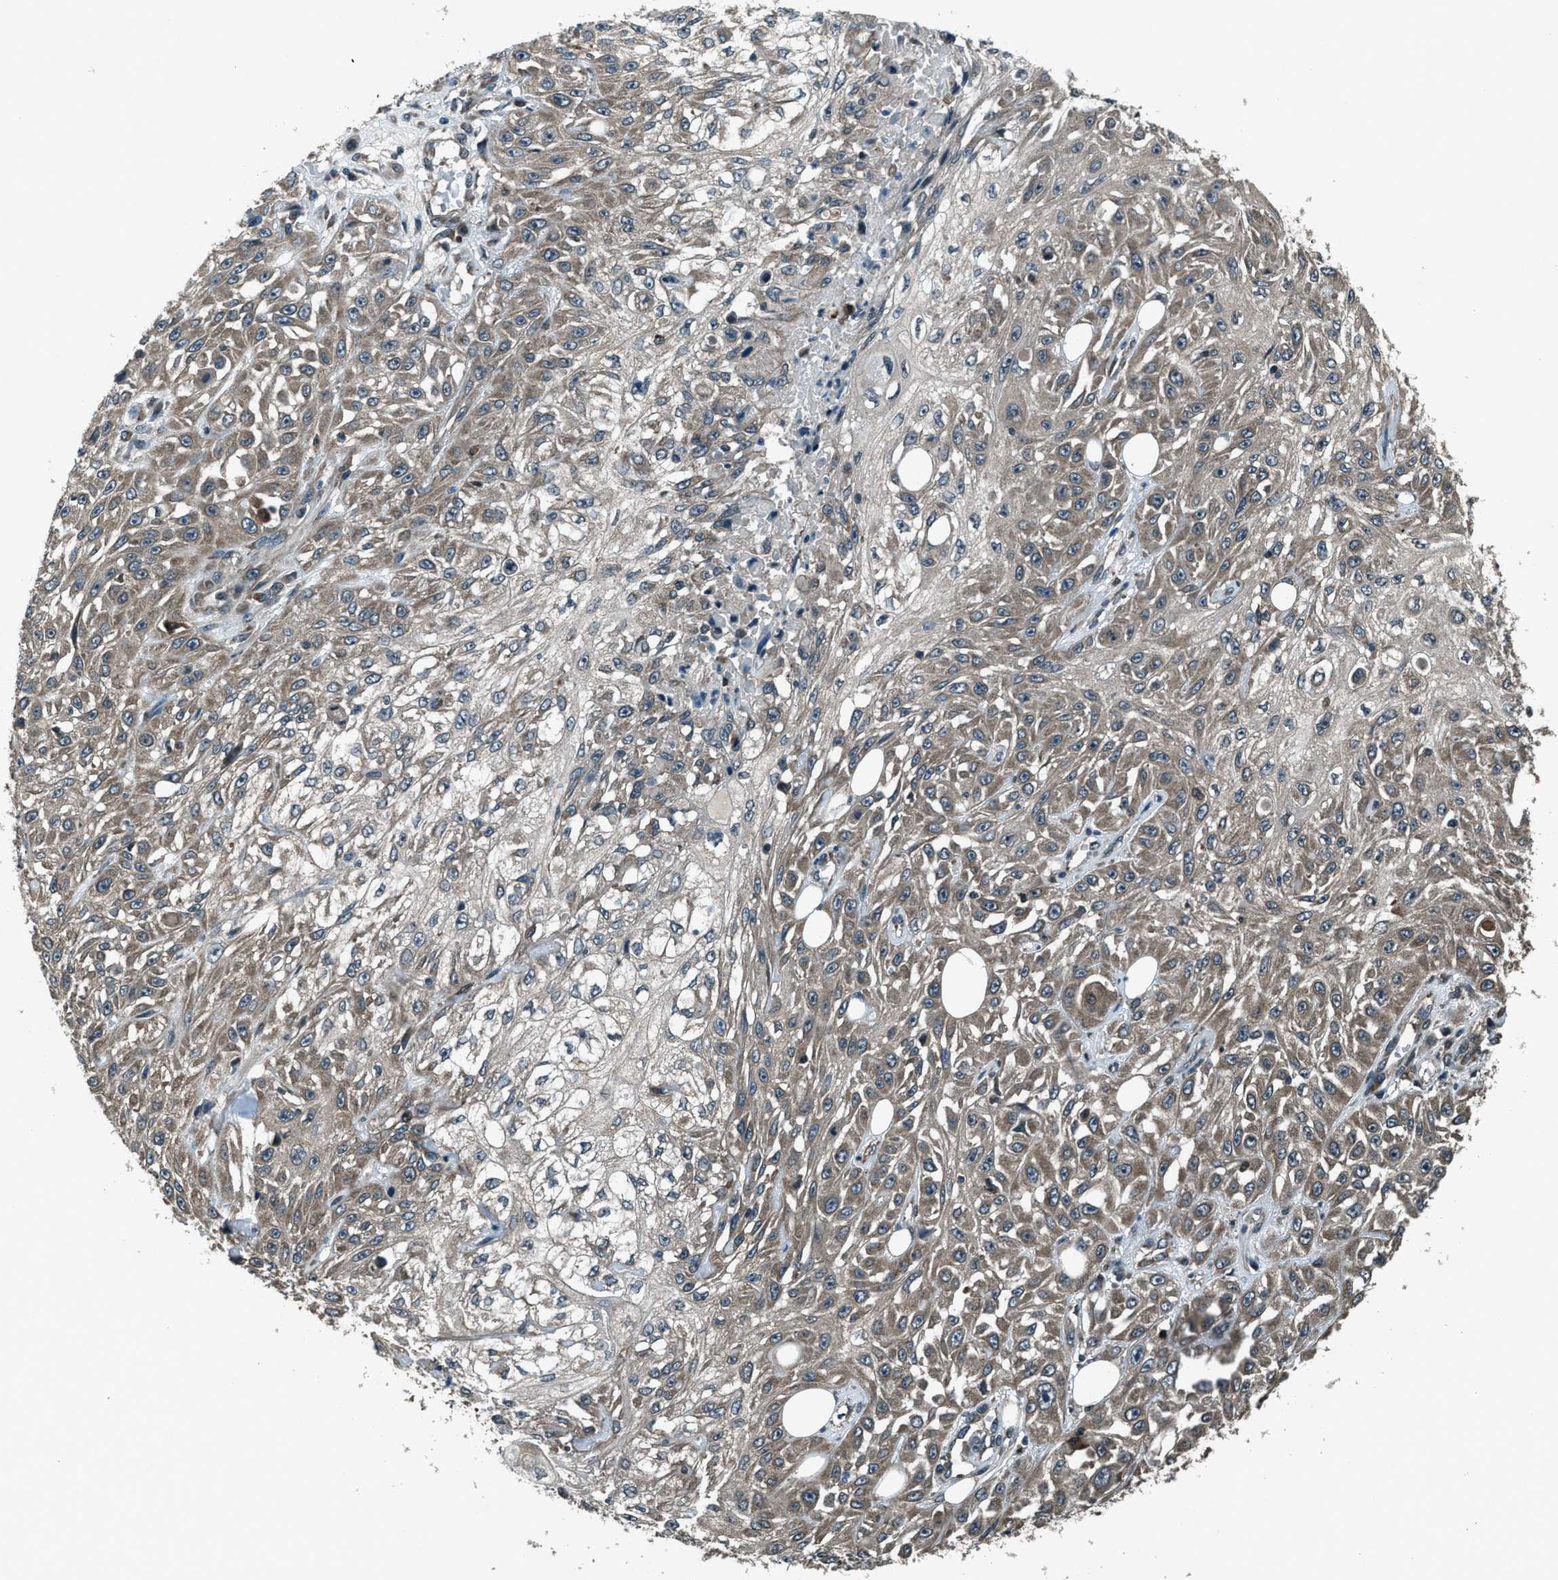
{"staining": {"intensity": "weak", "quantity": ">75%", "location": "cytoplasmic/membranous"}, "tissue": "skin cancer", "cell_type": "Tumor cells", "image_type": "cancer", "snomed": [{"axis": "morphology", "description": "Squamous cell carcinoma, NOS"}, {"axis": "morphology", "description": "Squamous cell carcinoma, metastatic, NOS"}, {"axis": "topography", "description": "Skin"}, {"axis": "topography", "description": "Lymph node"}], "caption": "High-magnification brightfield microscopy of metastatic squamous cell carcinoma (skin) stained with DAB (brown) and counterstained with hematoxylin (blue). tumor cells exhibit weak cytoplasmic/membranous staining is identified in about>75% of cells.", "gene": "TRIM4", "patient": {"sex": "male", "age": 75}}